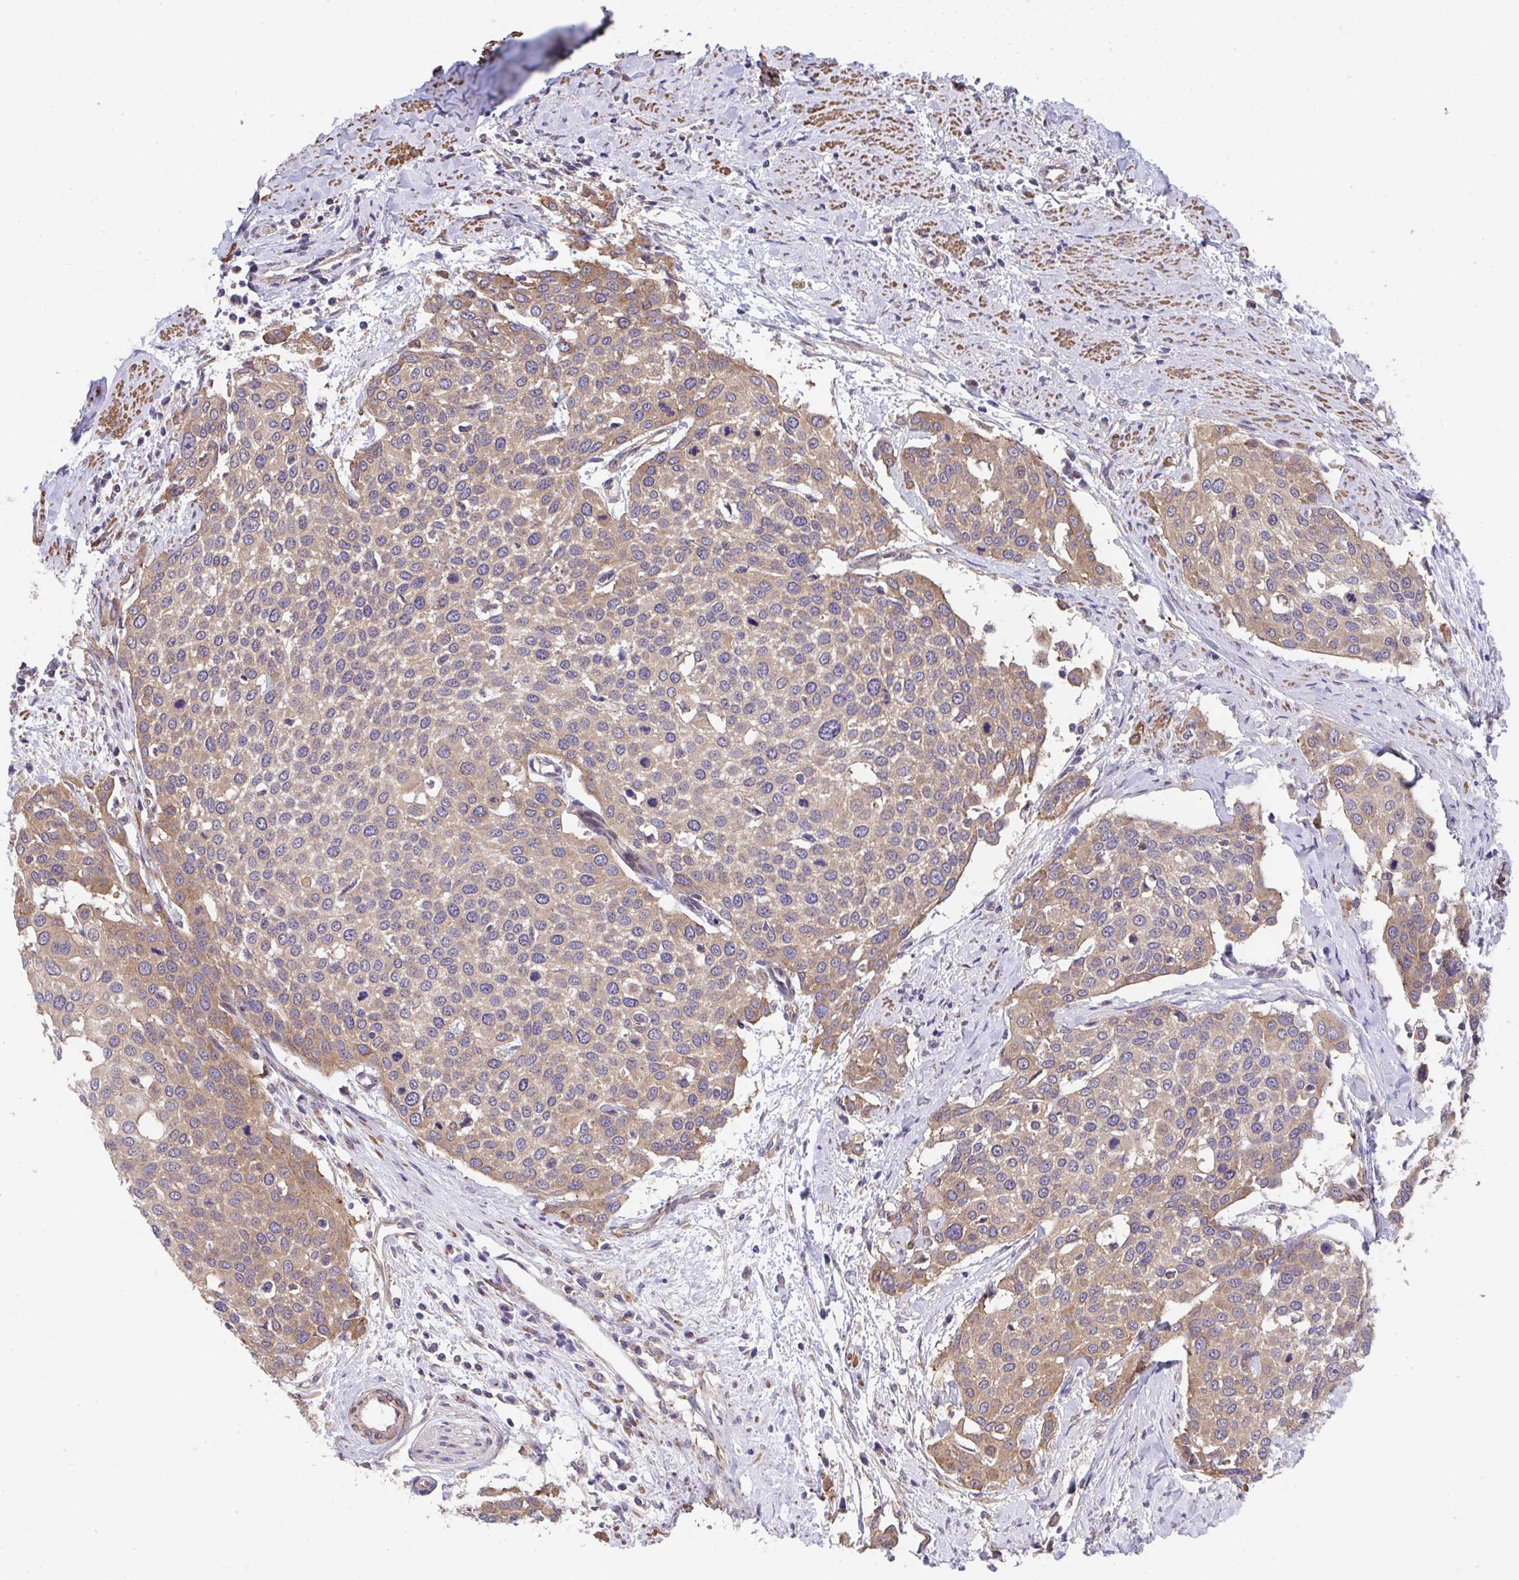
{"staining": {"intensity": "moderate", "quantity": ">75%", "location": "cytoplasmic/membranous"}, "tissue": "cervical cancer", "cell_type": "Tumor cells", "image_type": "cancer", "snomed": [{"axis": "morphology", "description": "Squamous cell carcinoma, NOS"}, {"axis": "topography", "description": "Cervix"}], "caption": "A micrograph of human cervical cancer stained for a protein shows moderate cytoplasmic/membranous brown staining in tumor cells.", "gene": "ZNF696", "patient": {"sex": "female", "age": 44}}